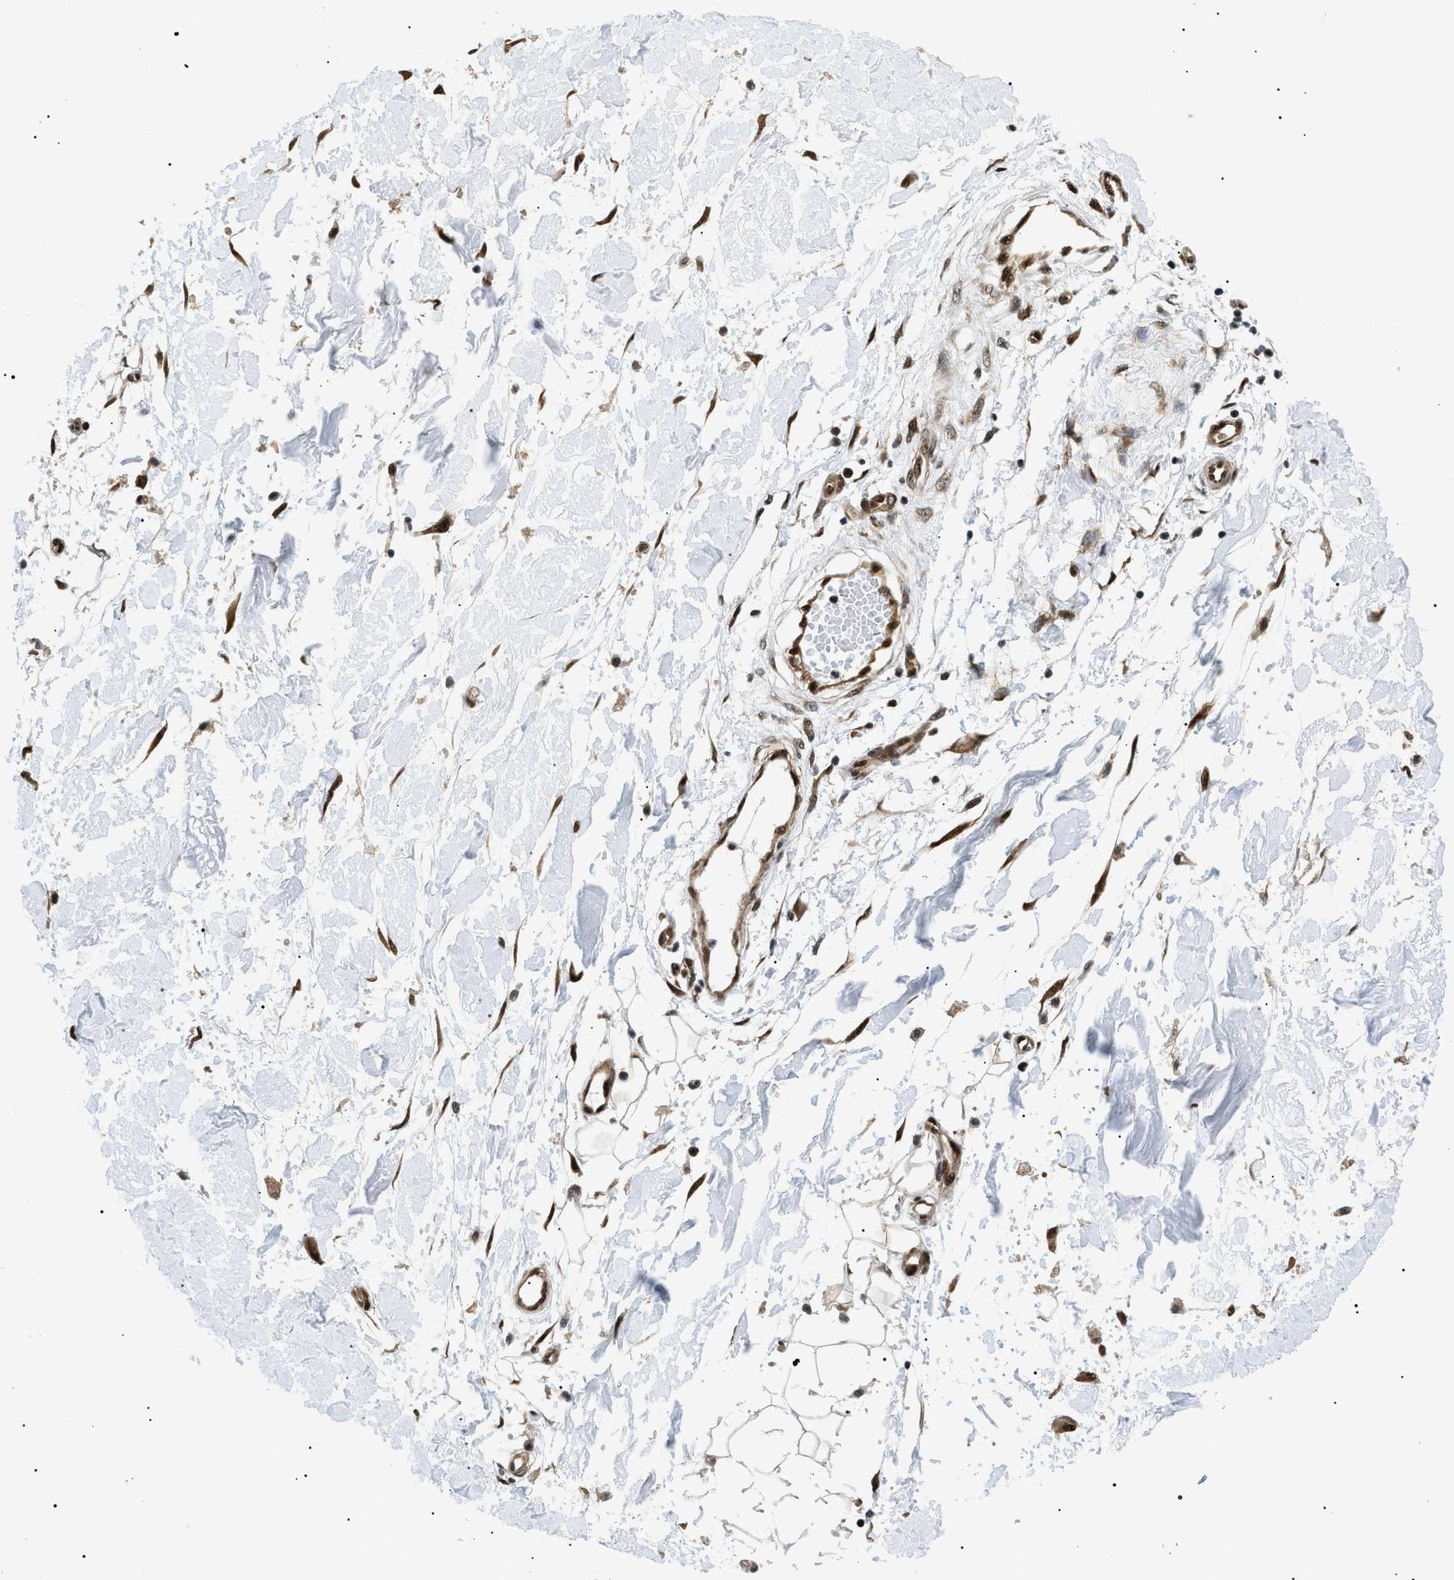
{"staining": {"intensity": "weak", "quantity": "25%-75%", "location": "cytoplasmic/membranous"}, "tissue": "adipose tissue", "cell_type": "Adipocytes", "image_type": "normal", "snomed": [{"axis": "morphology", "description": "Normal tissue, NOS"}, {"axis": "morphology", "description": "Squamous cell carcinoma, NOS"}, {"axis": "topography", "description": "Skin"}, {"axis": "topography", "description": "Peripheral nerve tissue"}], "caption": "Adipocytes demonstrate low levels of weak cytoplasmic/membranous staining in approximately 25%-75% of cells in benign adipose tissue. The protein of interest is stained brown, and the nuclei are stained in blue (DAB (3,3'-diaminobenzidine) IHC with brightfield microscopy, high magnification).", "gene": "CWC25", "patient": {"sex": "male", "age": 83}}